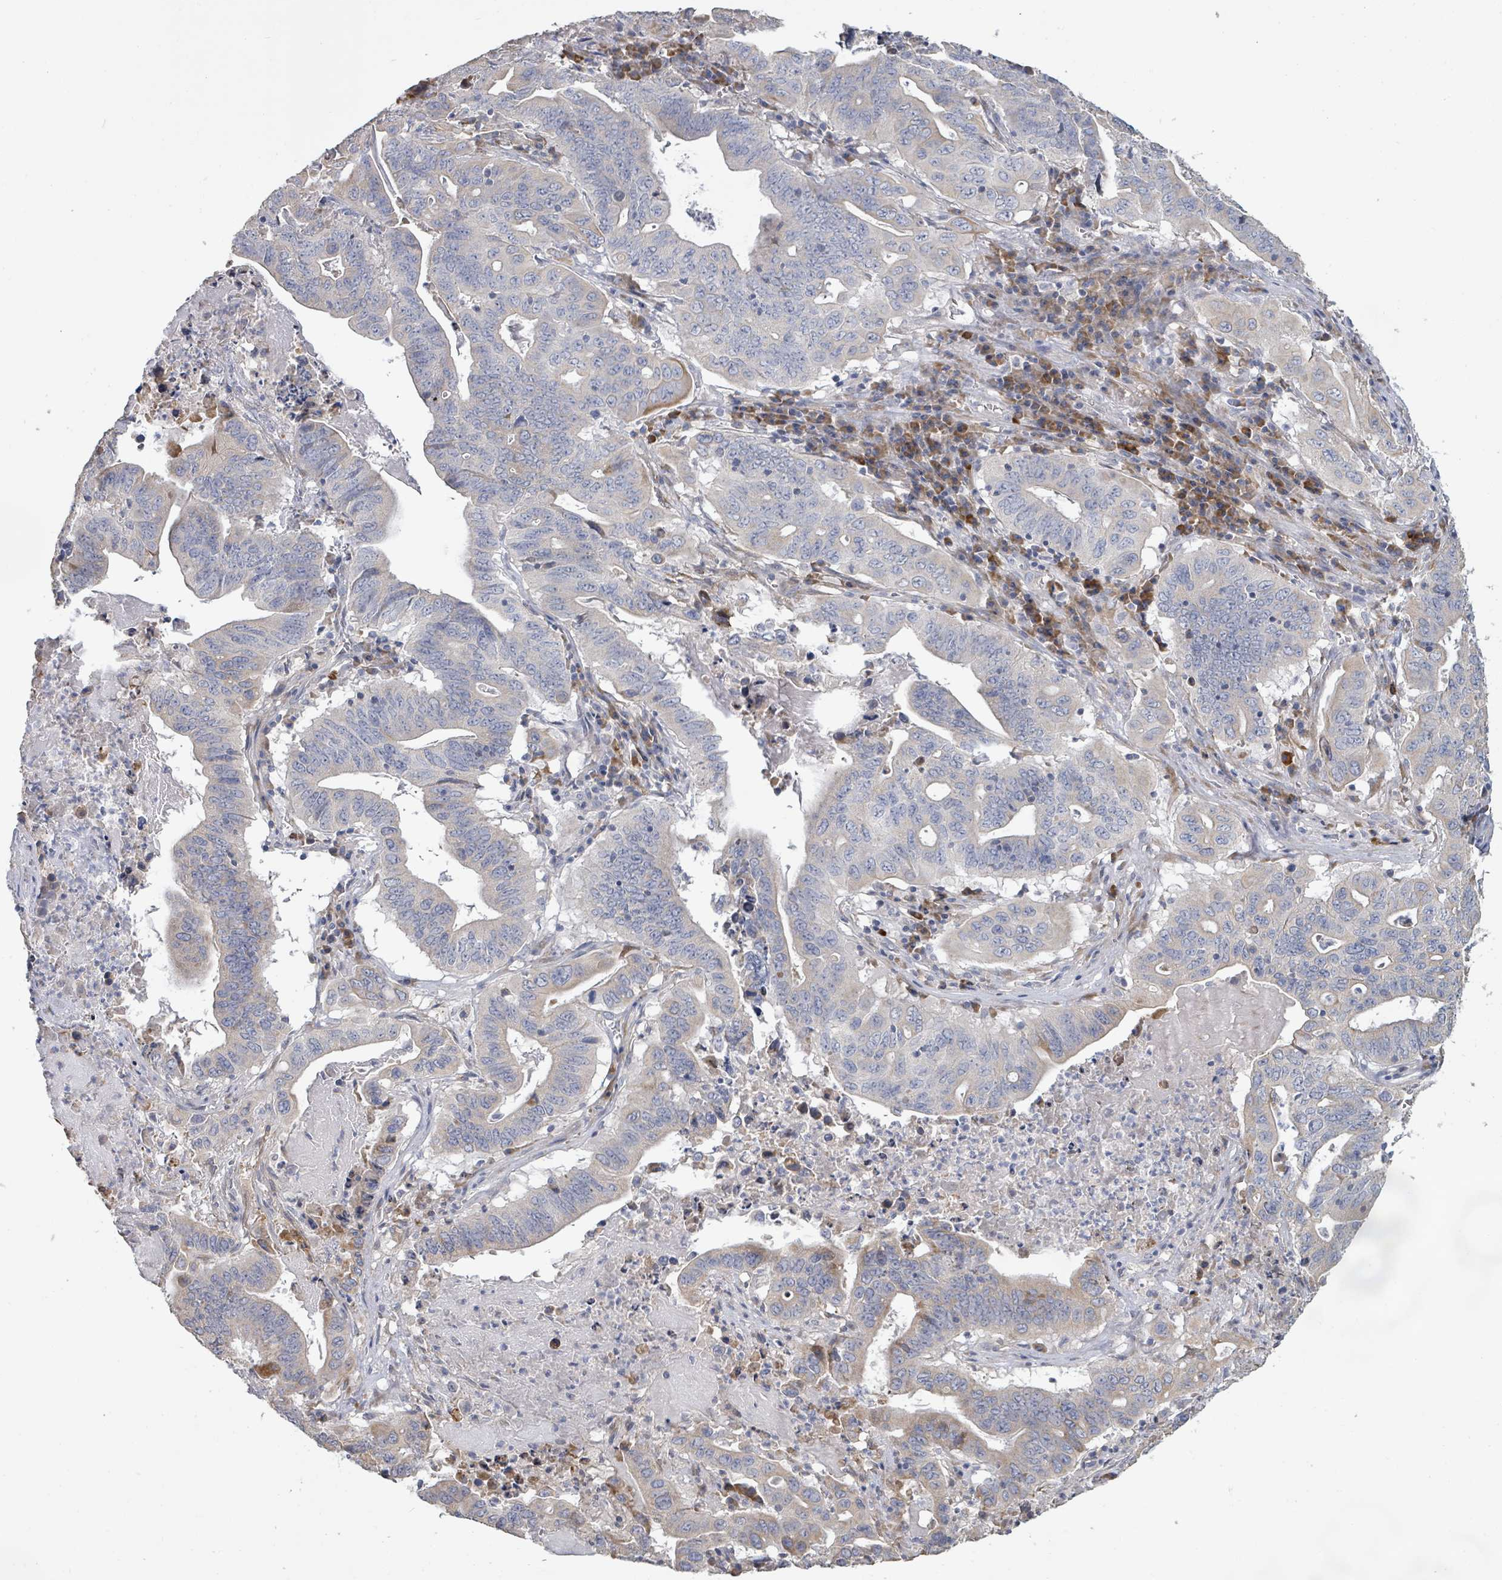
{"staining": {"intensity": "negative", "quantity": "none", "location": "none"}, "tissue": "lung cancer", "cell_type": "Tumor cells", "image_type": "cancer", "snomed": [{"axis": "morphology", "description": "Adenocarcinoma, NOS"}, {"axis": "topography", "description": "Lung"}], "caption": "A high-resolution image shows IHC staining of lung adenocarcinoma, which shows no significant positivity in tumor cells.", "gene": "KCNS2", "patient": {"sex": "female", "age": 60}}